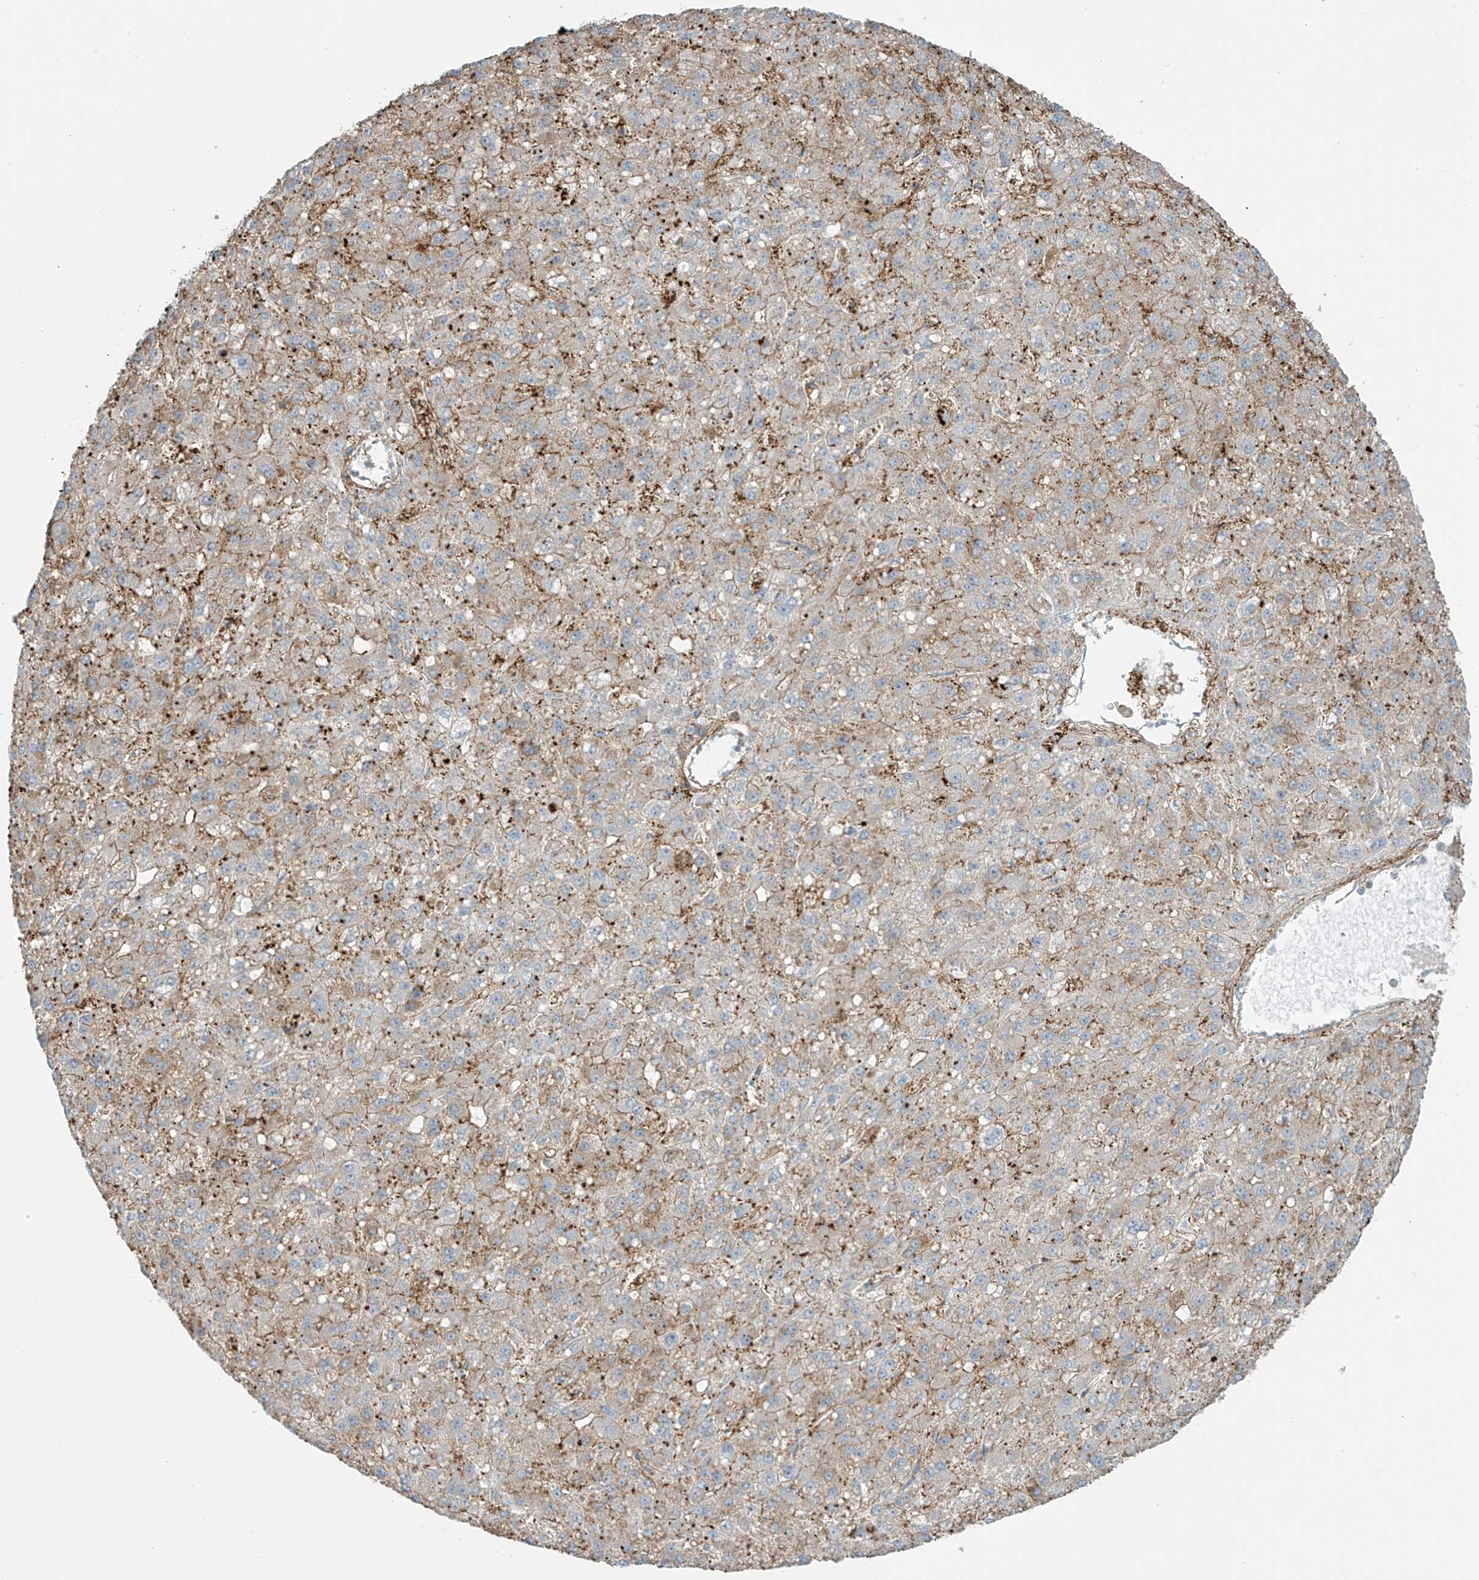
{"staining": {"intensity": "moderate", "quantity": "25%-75%", "location": "cytoplasmic/membranous"}, "tissue": "liver cancer", "cell_type": "Tumor cells", "image_type": "cancer", "snomed": [{"axis": "morphology", "description": "Carcinoma, Hepatocellular, NOS"}, {"axis": "topography", "description": "Liver"}], "caption": "Liver hepatocellular carcinoma stained for a protein (brown) shows moderate cytoplasmic/membranous positive staining in about 25%-75% of tumor cells.", "gene": "SLC9A2", "patient": {"sex": "male", "age": 67}}